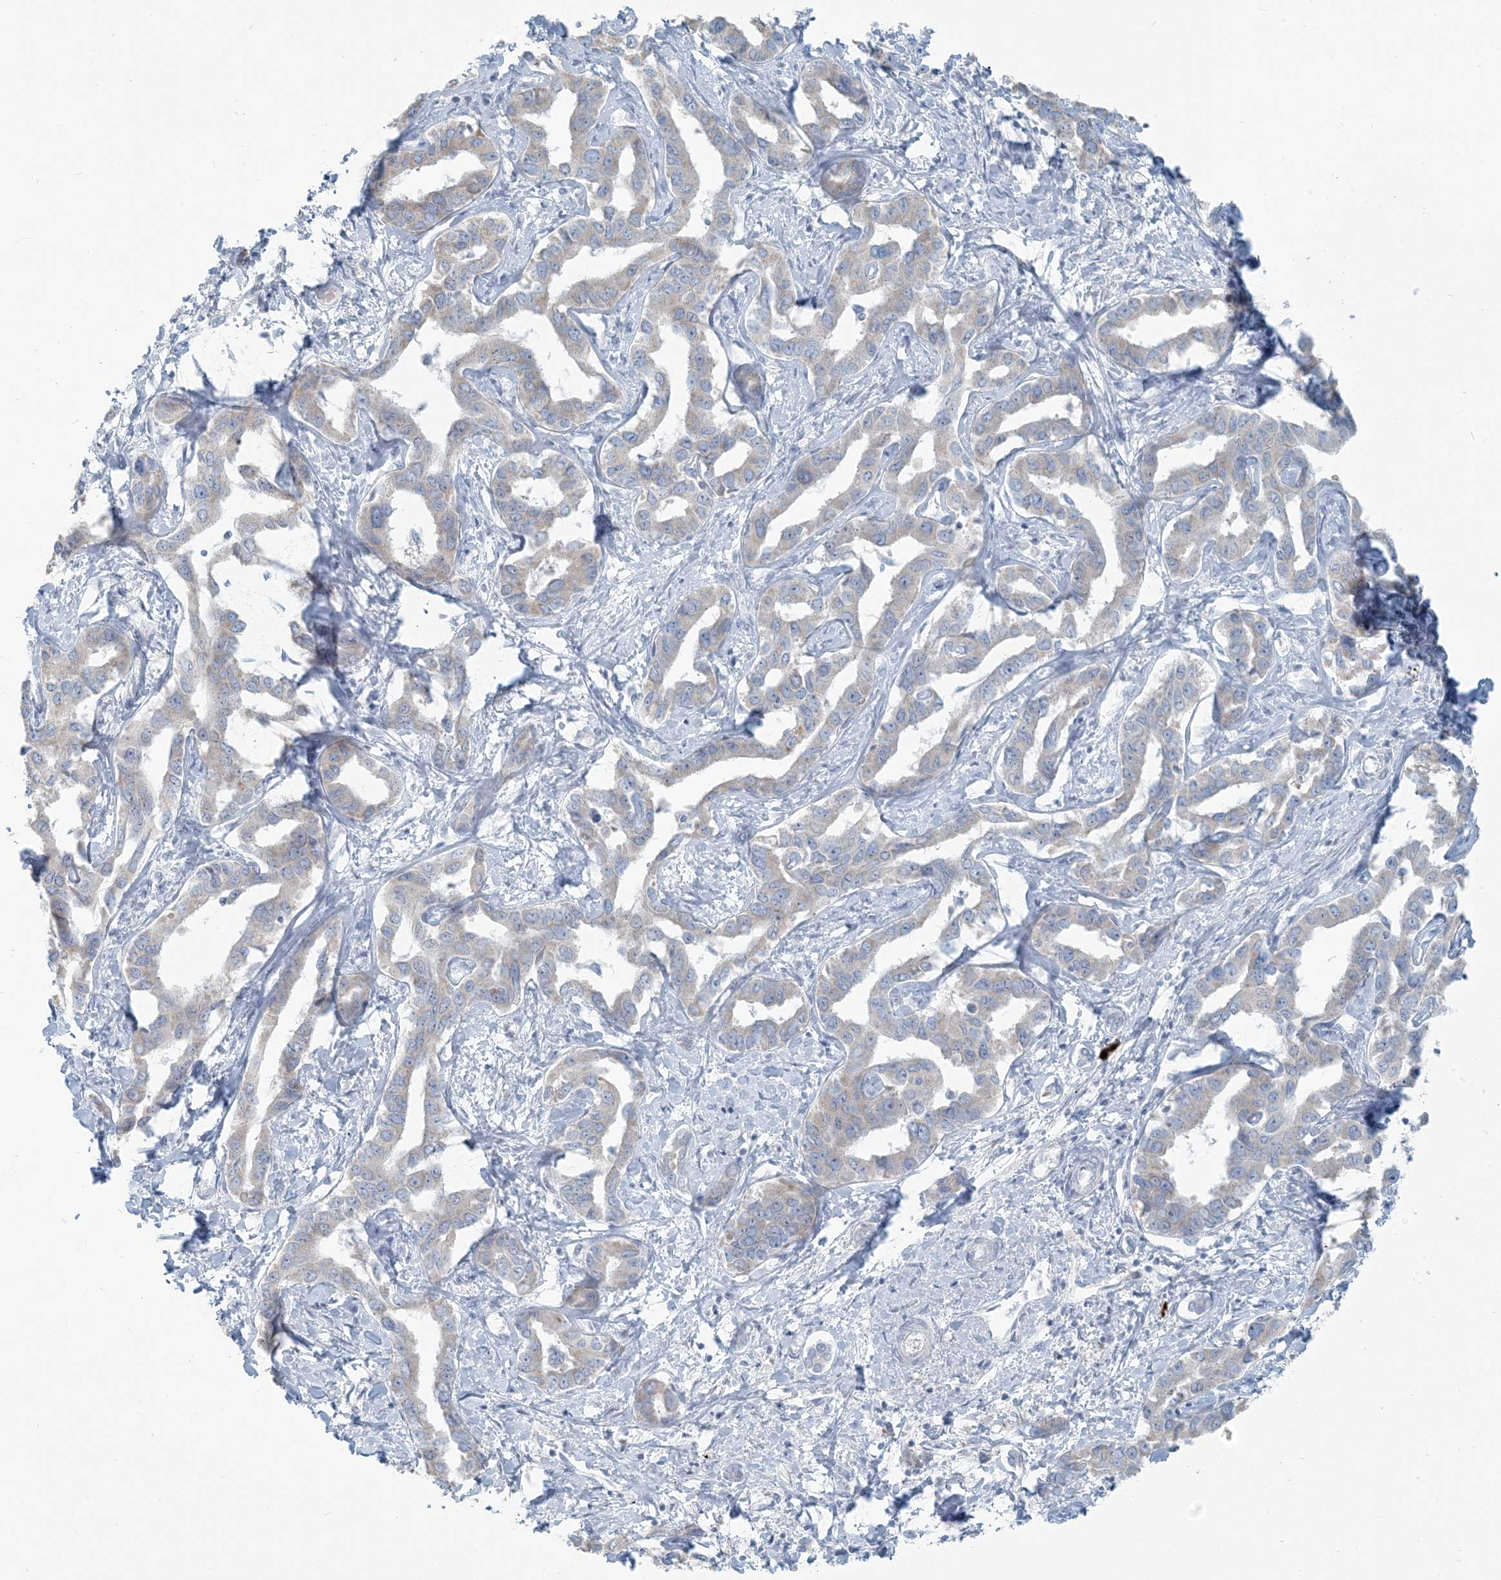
{"staining": {"intensity": "negative", "quantity": "none", "location": "none"}, "tissue": "liver cancer", "cell_type": "Tumor cells", "image_type": "cancer", "snomed": [{"axis": "morphology", "description": "Cholangiocarcinoma"}, {"axis": "topography", "description": "Liver"}], "caption": "Immunohistochemical staining of human liver cholangiocarcinoma reveals no significant positivity in tumor cells.", "gene": "SCML1", "patient": {"sex": "male", "age": 59}}